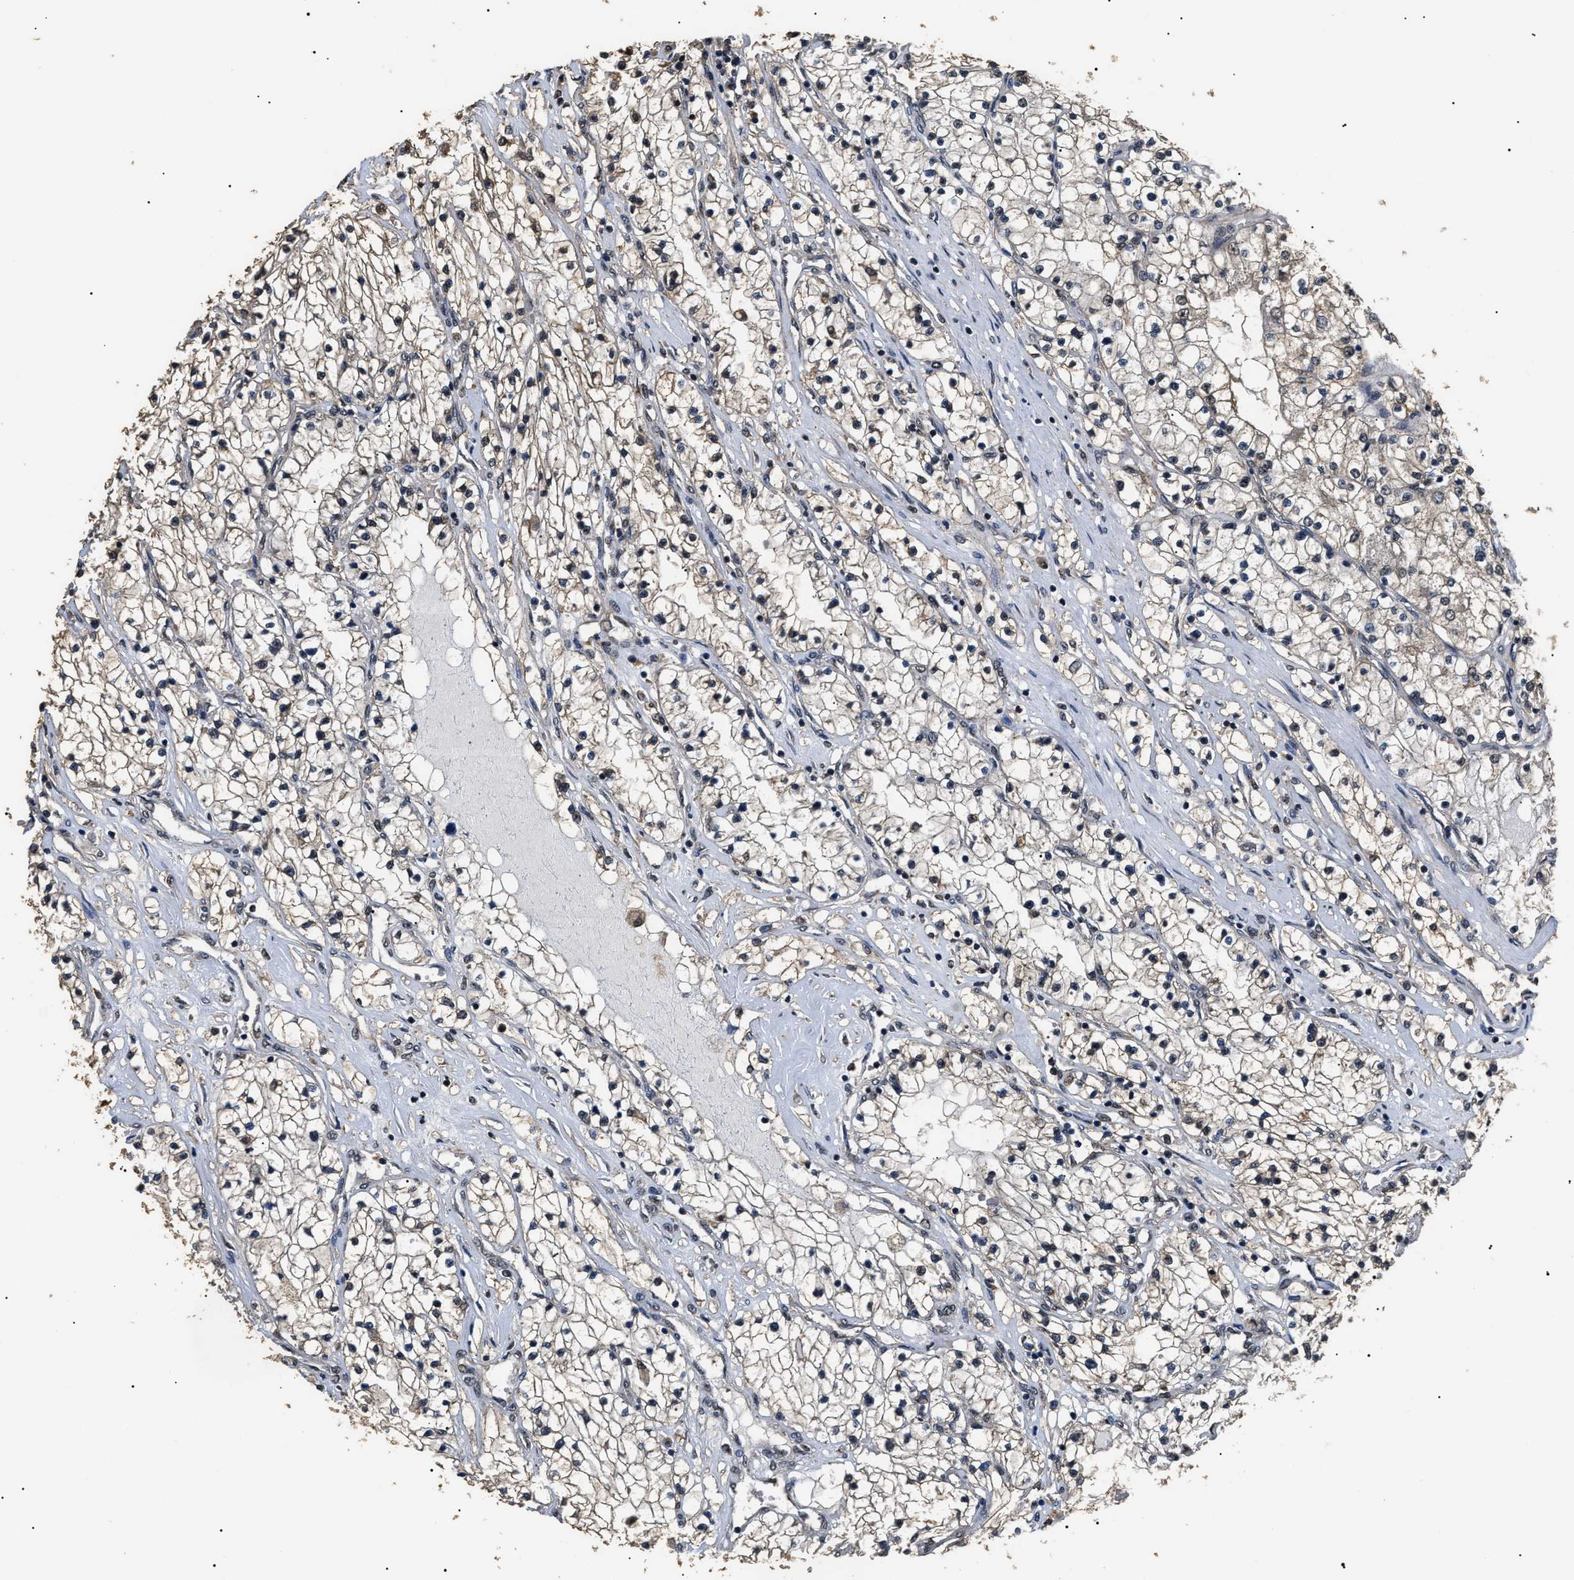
{"staining": {"intensity": "negative", "quantity": "none", "location": "none"}, "tissue": "renal cancer", "cell_type": "Tumor cells", "image_type": "cancer", "snomed": [{"axis": "morphology", "description": "Adenocarcinoma, NOS"}, {"axis": "topography", "description": "Kidney"}], "caption": "The immunohistochemistry (IHC) photomicrograph has no significant positivity in tumor cells of adenocarcinoma (renal) tissue. Nuclei are stained in blue.", "gene": "PSMD8", "patient": {"sex": "male", "age": 68}}